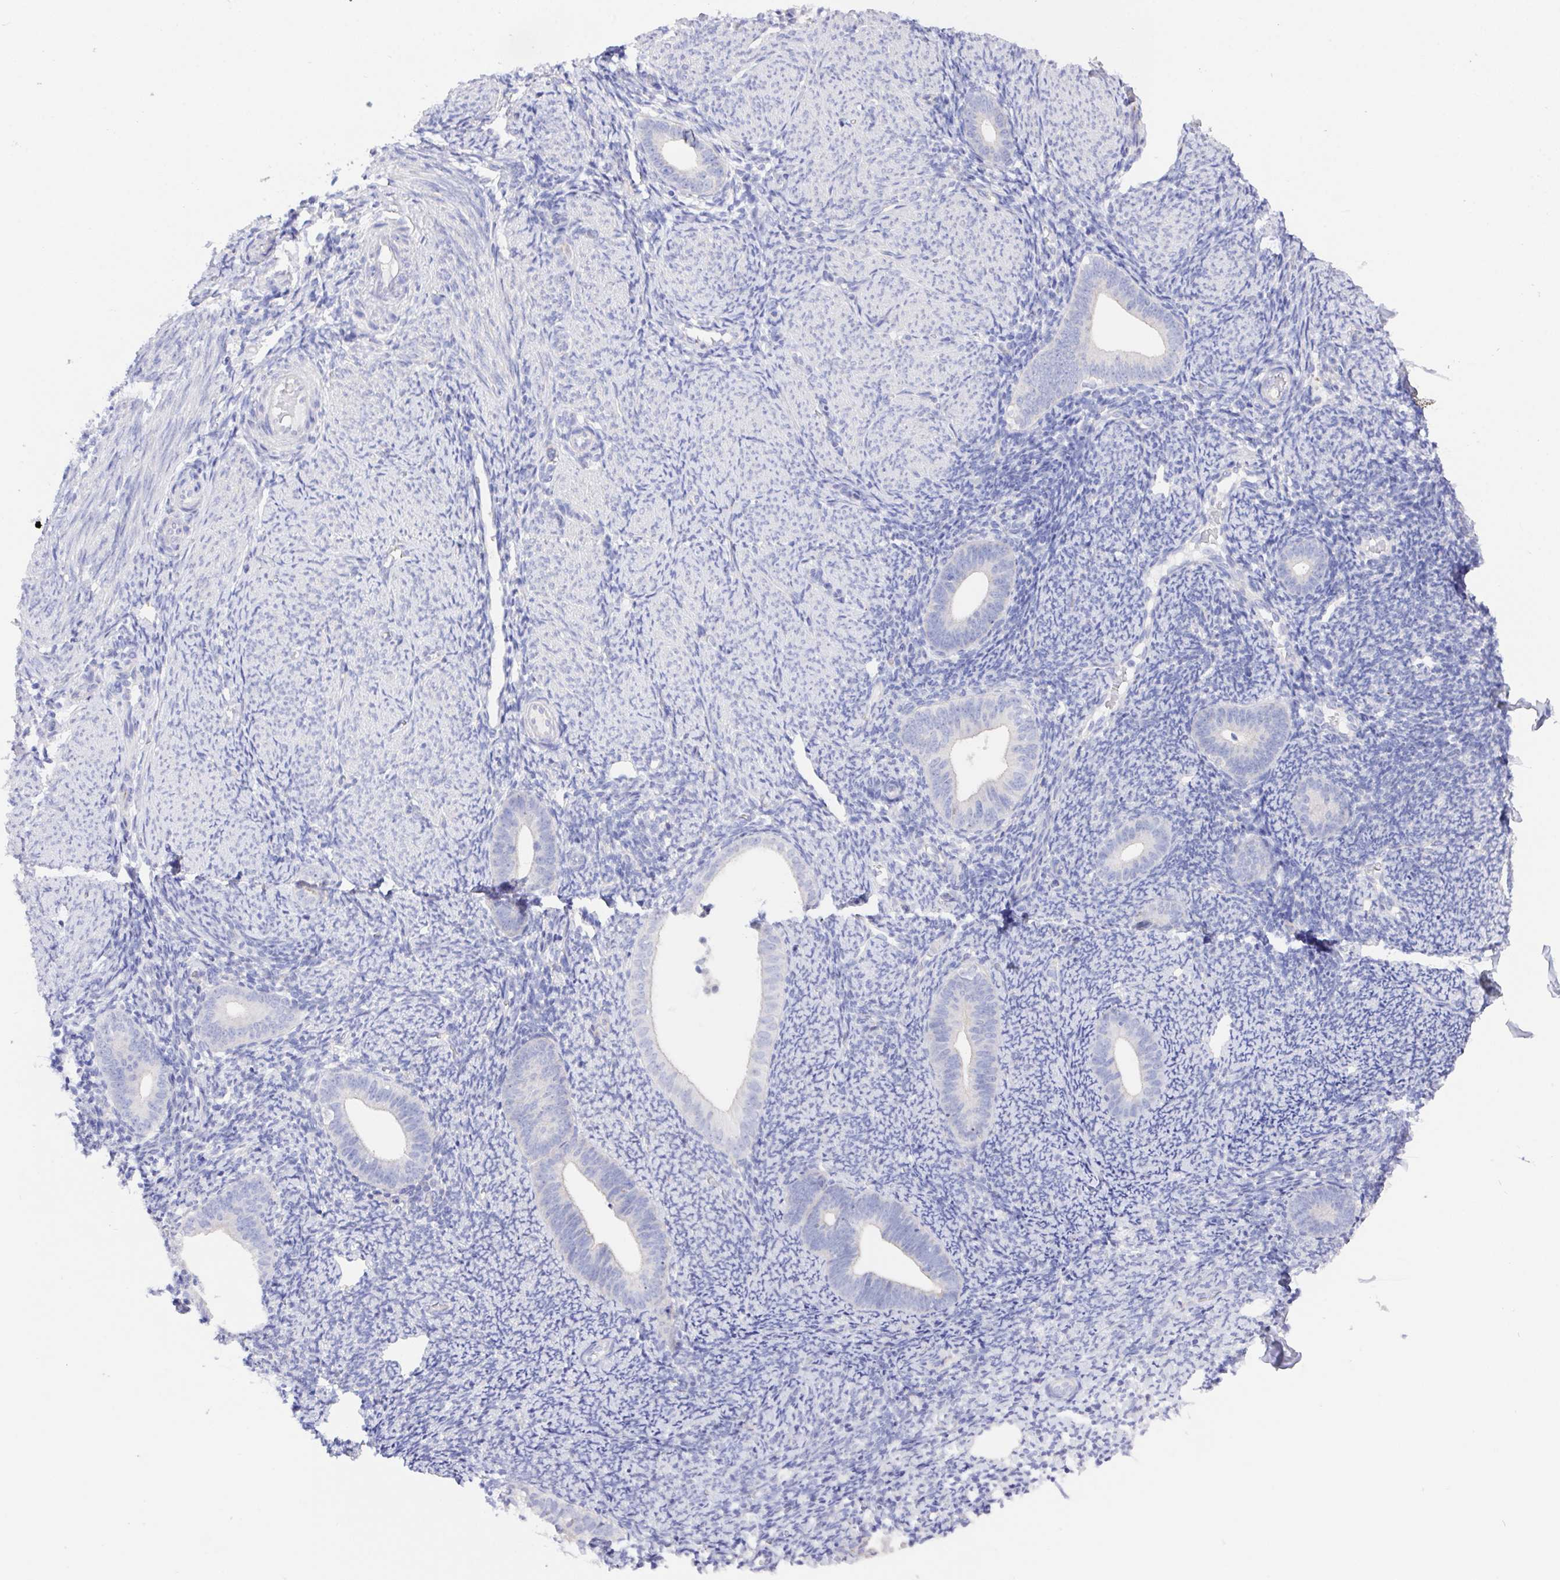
{"staining": {"intensity": "negative", "quantity": "none", "location": "none"}, "tissue": "endometrium", "cell_type": "Cells in endometrial stroma", "image_type": "normal", "snomed": [{"axis": "morphology", "description": "Normal tissue, NOS"}, {"axis": "topography", "description": "Endometrium"}], "caption": "Endometrium was stained to show a protein in brown. There is no significant staining in cells in endometrial stroma. (Stains: DAB IHC with hematoxylin counter stain, Microscopy: brightfield microscopy at high magnification).", "gene": "PRG3", "patient": {"sex": "female", "age": 39}}